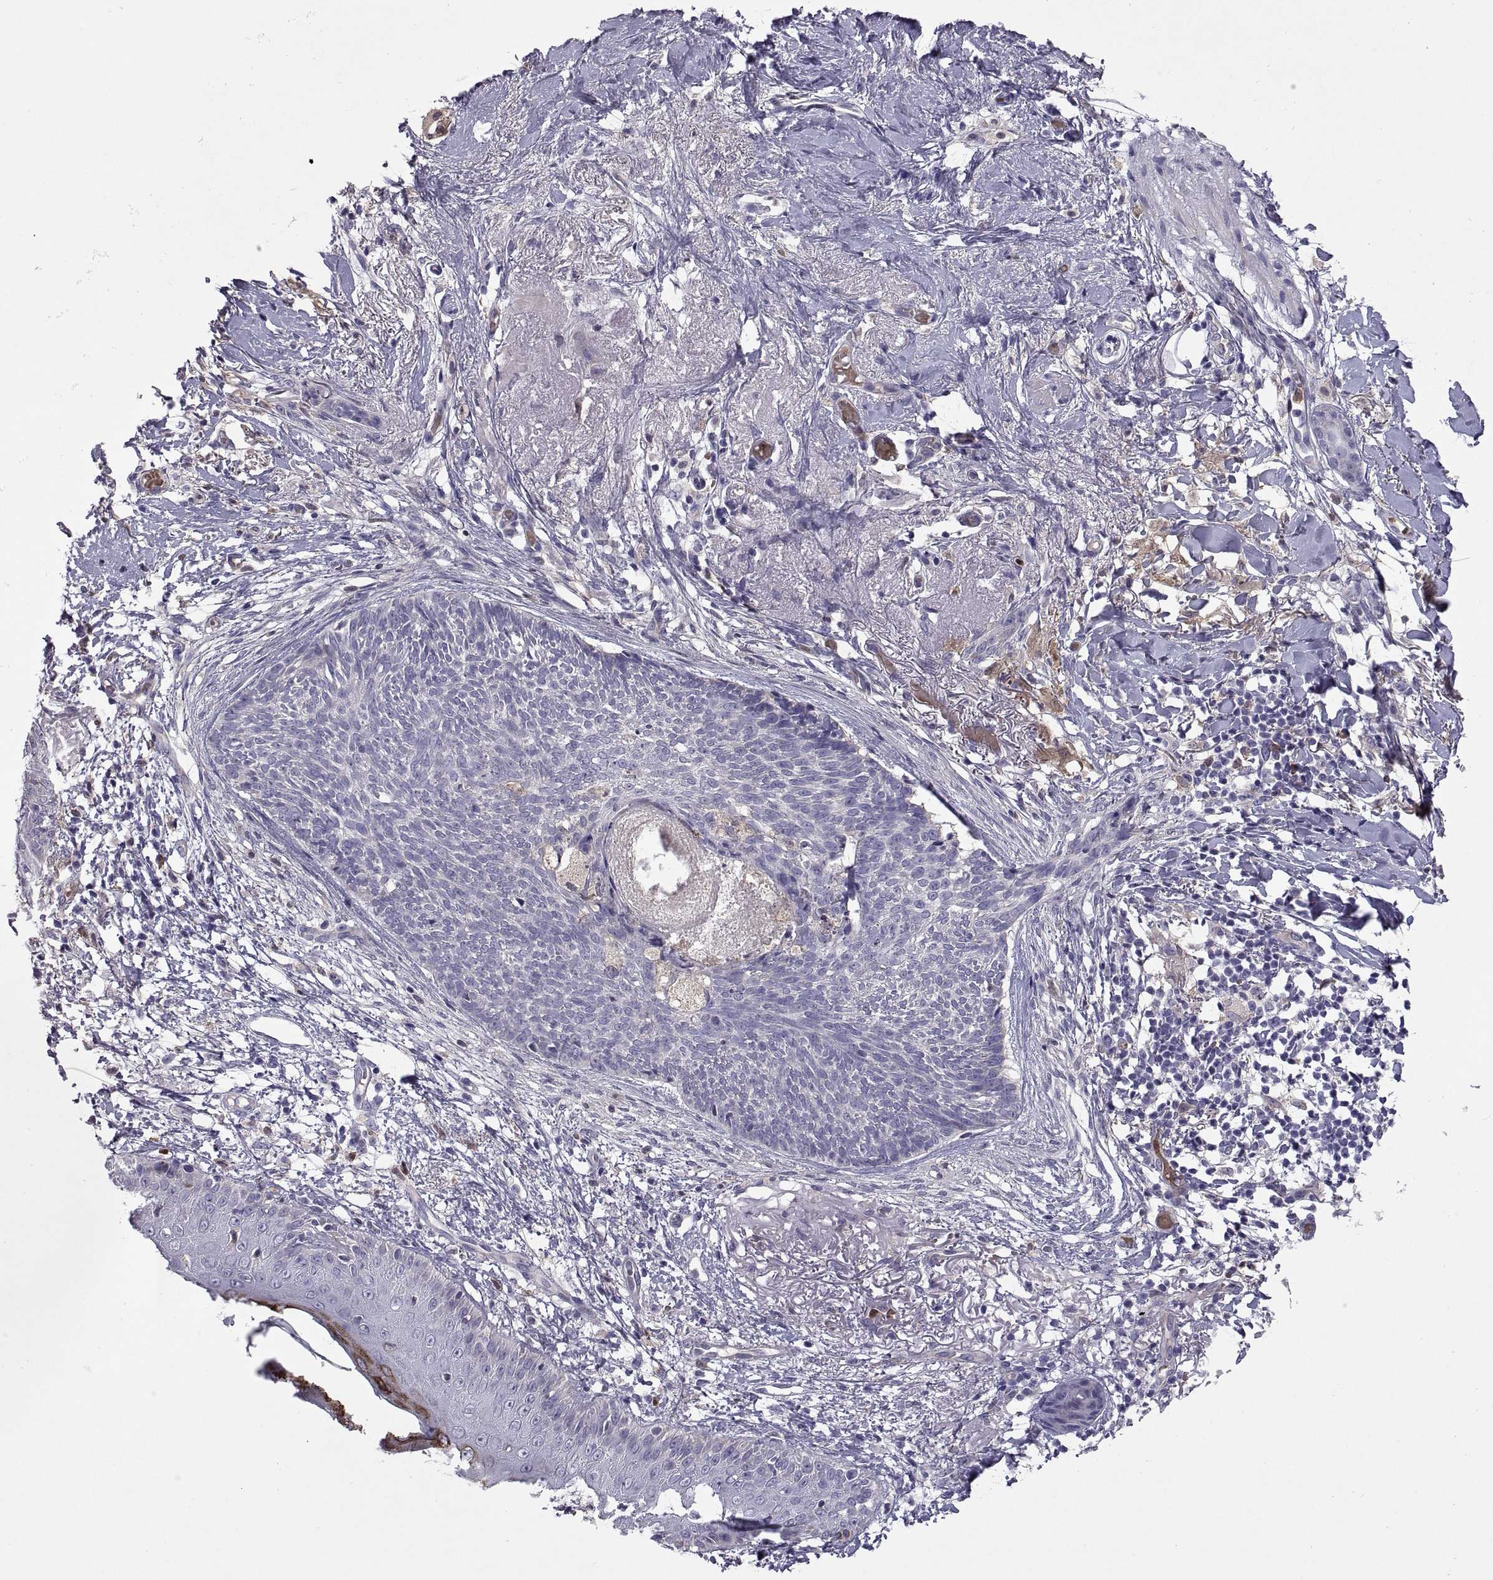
{"staining": {"intensity": "negative", "quantity": "none", "location": "none"}, "tissue": "skin cancer", "cell_type": "Tumor cells", "image_type": "cancer", "snomed": [{"axis": "morphology", "description": "Normal tissue, NOS"}, {"axis": "morphology", "description": "Basal cell carcinoma"}, {"axis": "topography", "description": "Skin"}], "caption": "This is a image of immunohistochemistry (IHC) staining of skin cancer, which shows no staining in tumor cells.", "gene": "DOK3", "patient": {"sex": "male", "age": 84}}